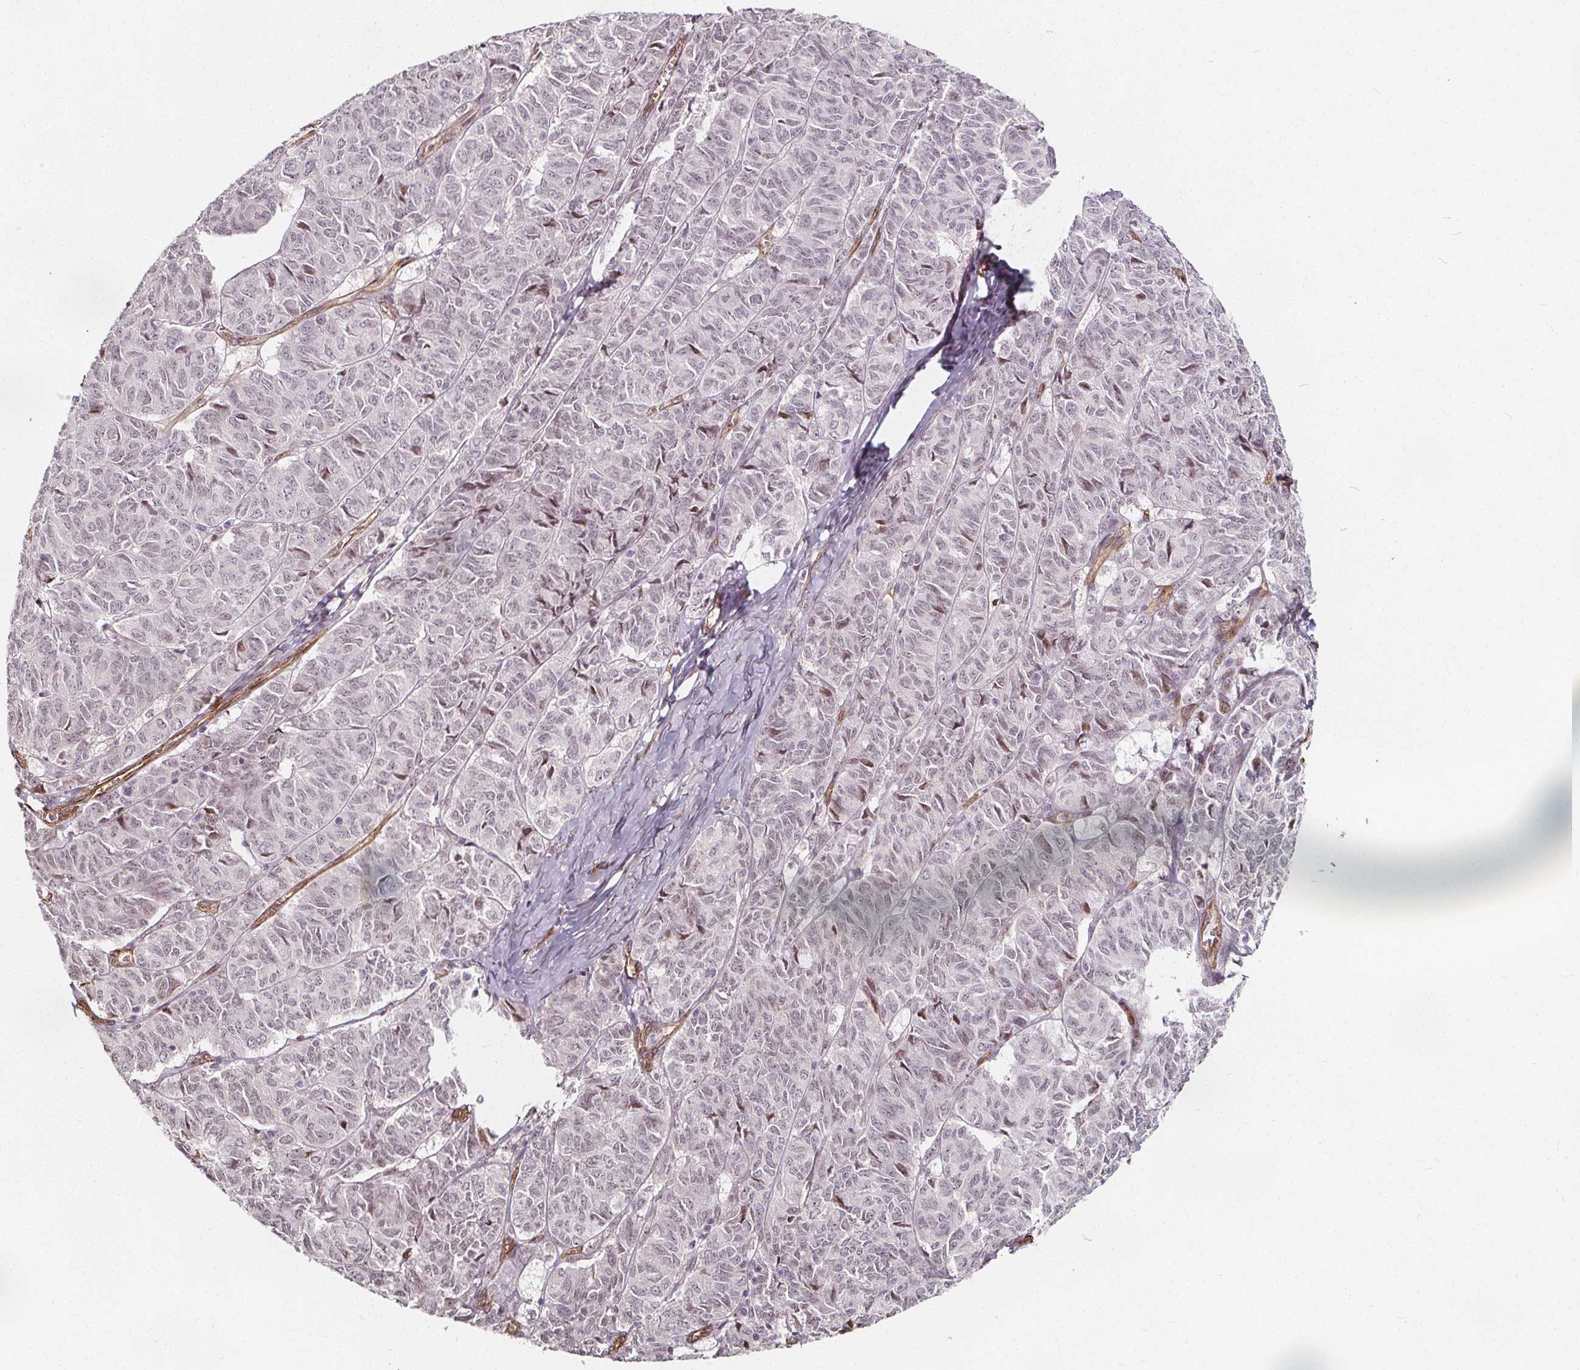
{"staining": {"intensity": "negative", "quantity": "none", "location": "none"}, "tissue": "ovarian cancer", "cell_type": "Tumor cells", "image_type": "cancer", "snomed": [{"axis": "morphology", "description": "Carcinoma, endometroid"}, {"axis": "topography", "description": "Ovary"}], "caption": "IHC of endometroid carcinoma (ovarian) reveals no positivity in tumor cells.", "gene": "HAS1", "patient": {"sex": "female", "age": 80}}